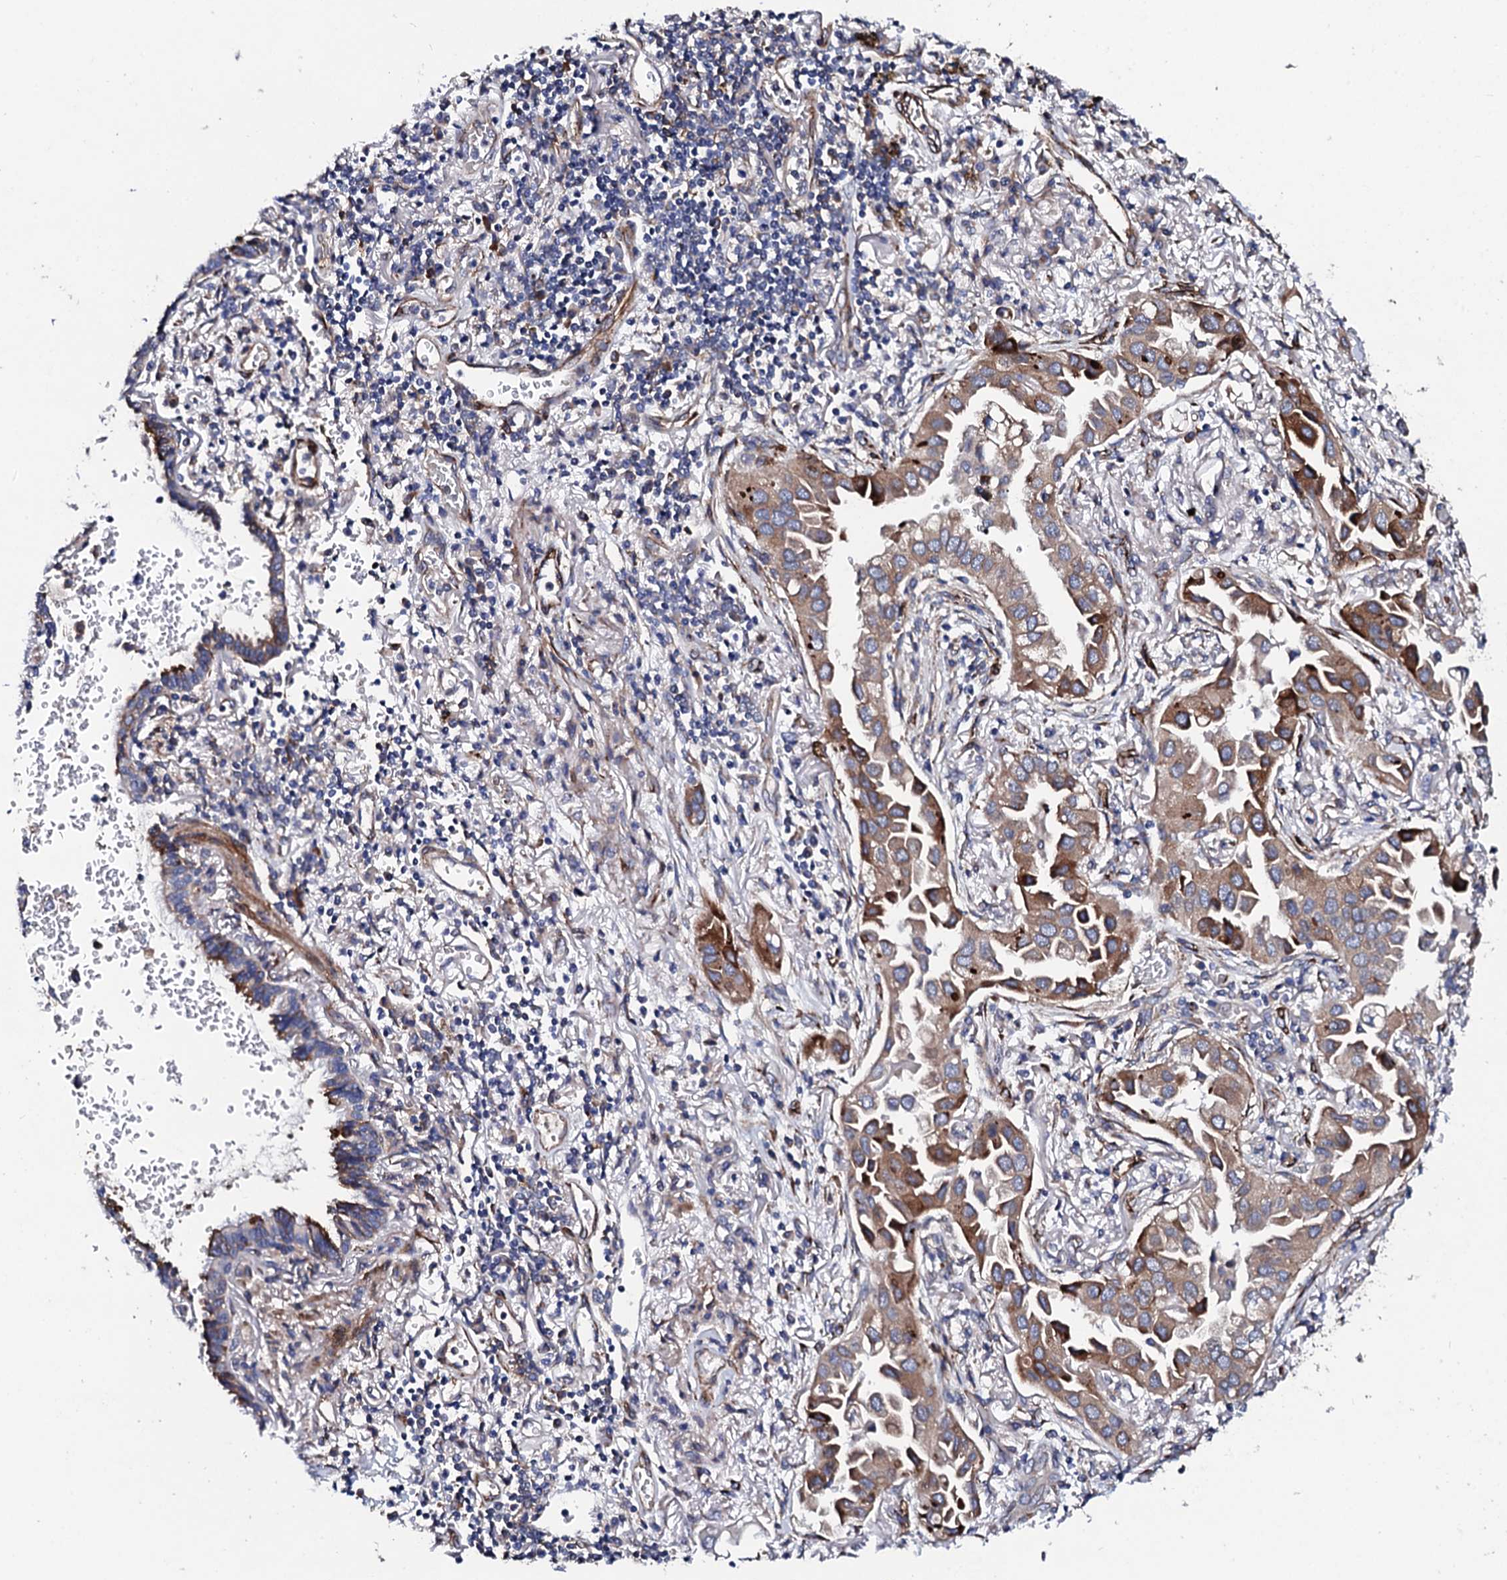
{"staining": {"intensity": "moderate", "quantity": "25%-75%", "location": "cytoplasmic/membranous"}, "tissue": "lung cancer", "cell_type": "Tumor cells", "image_type": "cancer", "snomed": [{"axis": "morphology", "description": "Adenocarcinoma, NOS"}, {"axis": "topography", "description": "Lung"}], "caption": "Human lung cancer (adenocarcinoma) stained with a brown dye reveals moderate cytoplasmic/membranous positive positivity in approximately 25%-75% of tumor cells.", "gene": "DBX1", "patient": {"sex": "female", "age": 76}}